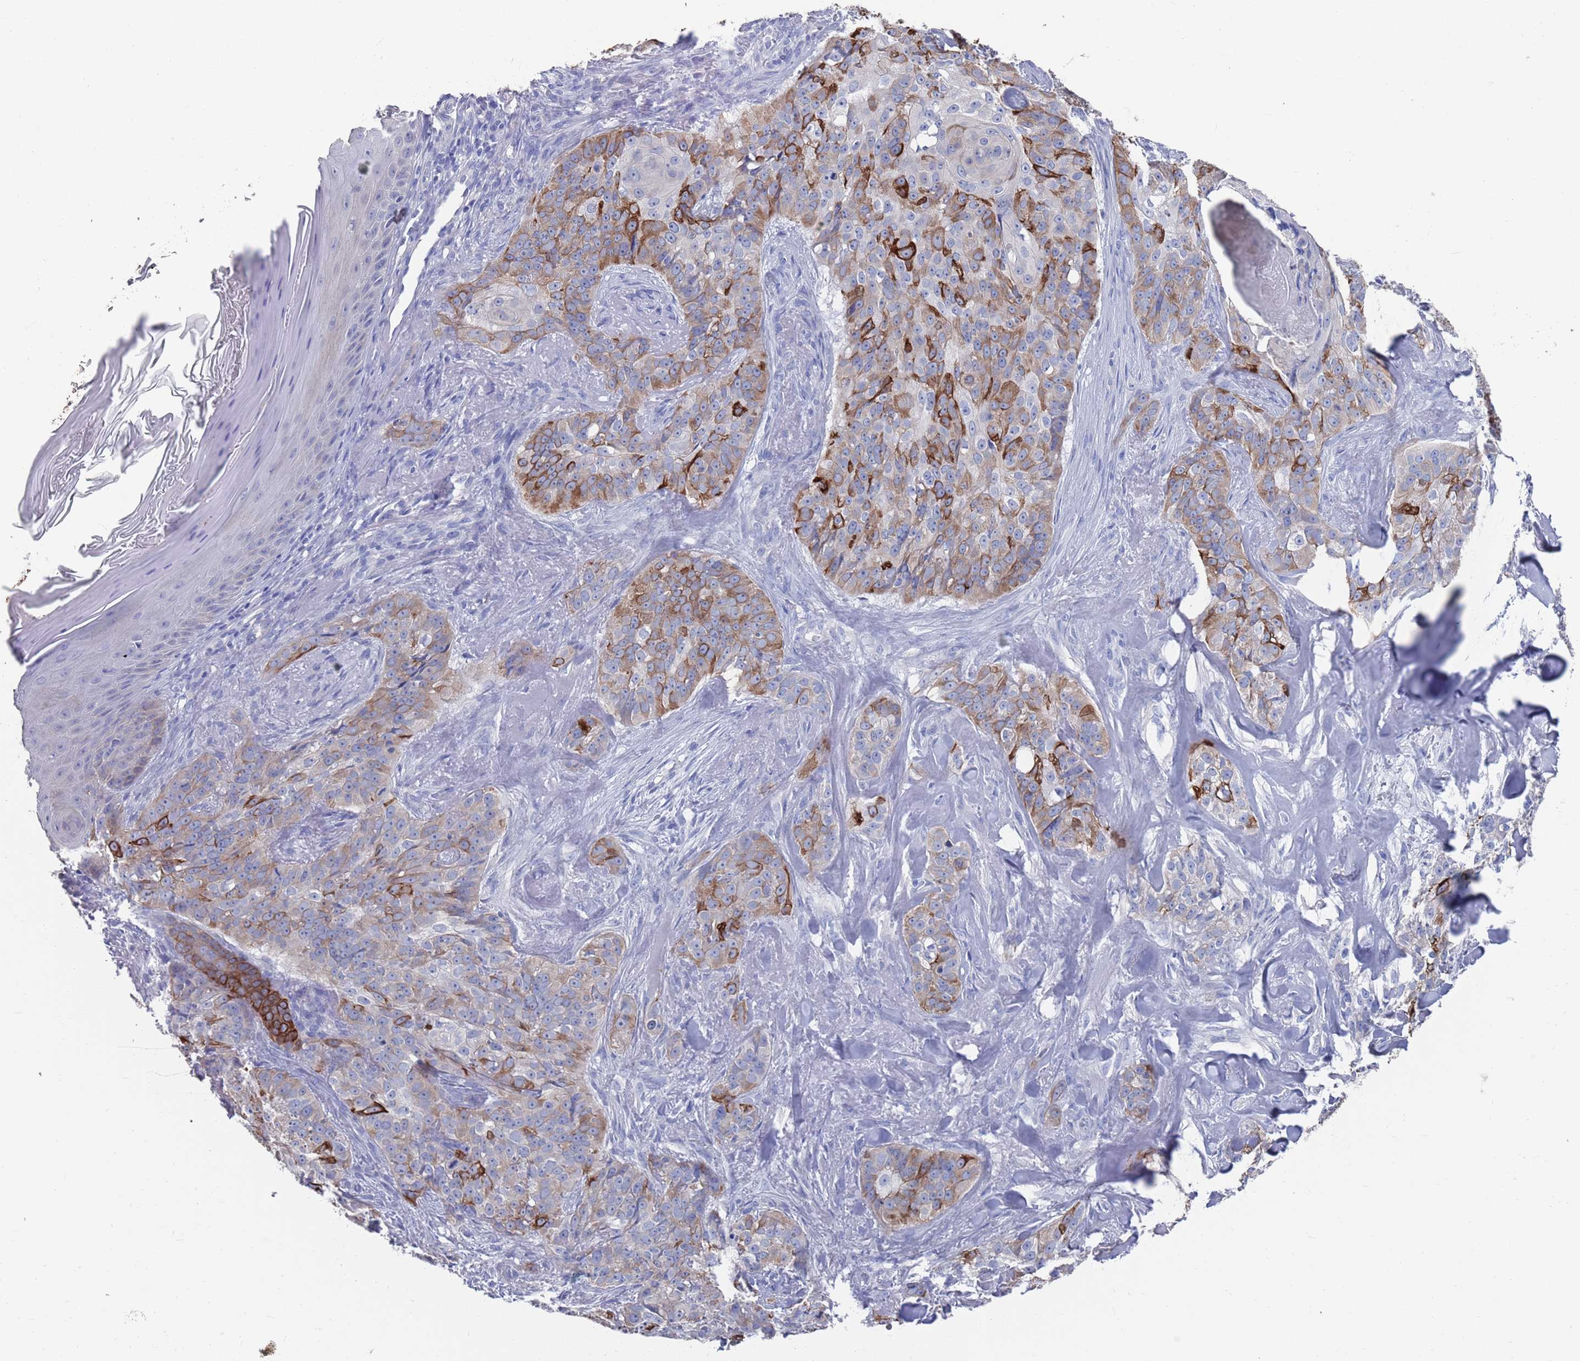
{"staining": {"intensity": "strong", "quantity": "<25%", "location": "cytoplasmic/membranous"}, "tissue": "skin cancer", "cell_type": "Tumor cells", "image_type": "cancer", "snomed": [{"axis": "morphology", "description": "Basal cell carcinoma"}, {"axis": "topography", "description": "Skin"}], "caption": "This image displays IHC staining of skin cancer (basal cell carcinoma), with medium strong cytoplasmic/membranous expression in about <25% of tumor cells.", "gene": "MTMR2", "patient": {"sex": "female", "age": 92}}